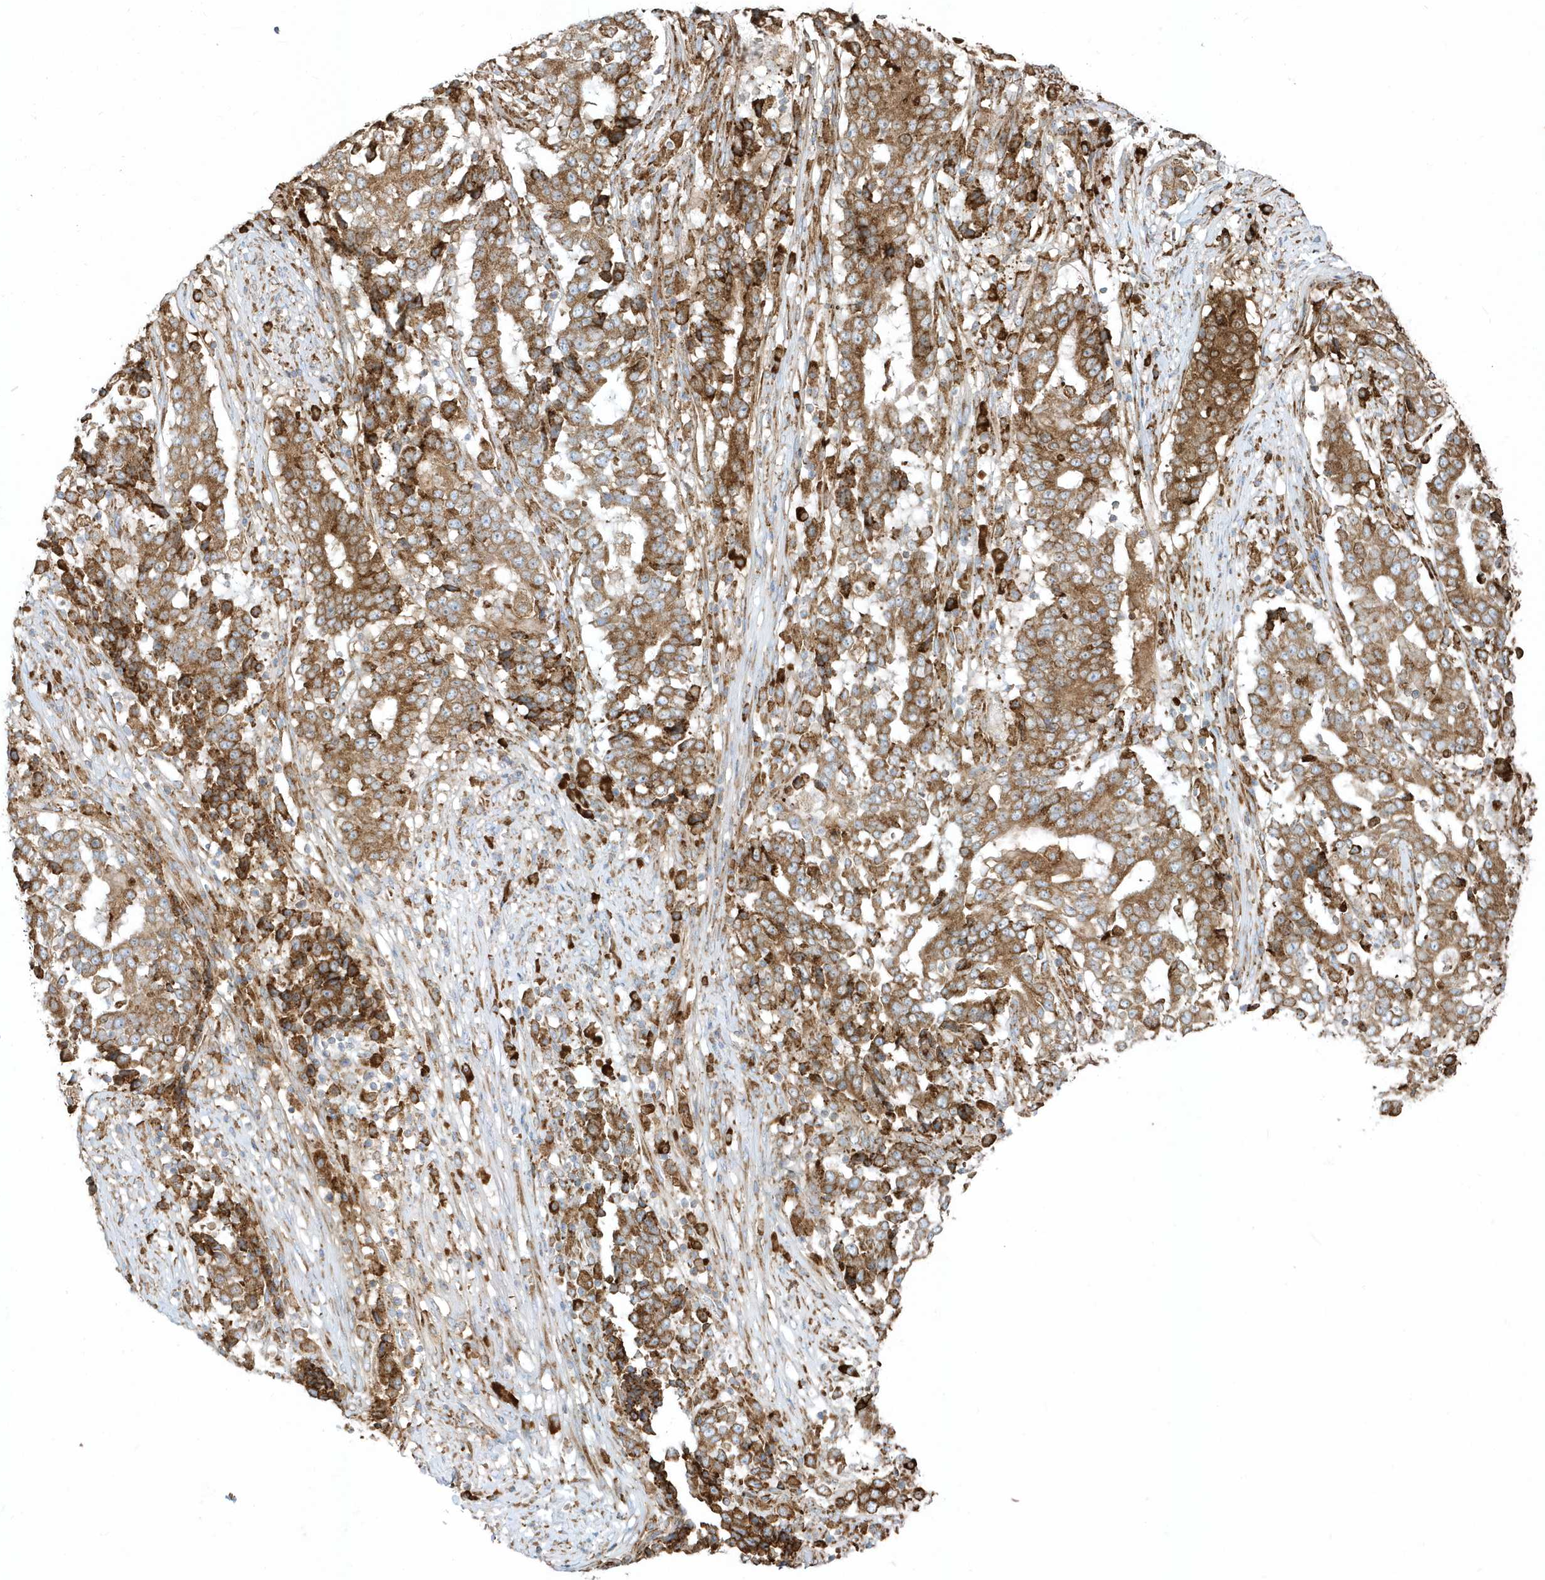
{"staining": {"intensity": "strong", "quantity": ">75%", "location": "cytoplasmic/membranous"}, "tissue": "stomach cancer", "cell_type": "Tumor cells", "image_type": "cancer", "snomed": [{"axis": "morphology", "description": "Adenocarcinoma, NOS"}, {"axis": "topography", "description": "Stomach"}], "caption": "This histopathology image demonstrates immunohistochemistry (IHC) staining of stomach cancer, with high strong cytoplasmic/membranous positivity in approximately >75% of tumor cells.", "gene": "PDIA6", "patient": {"sex": "male", "age": 59}}